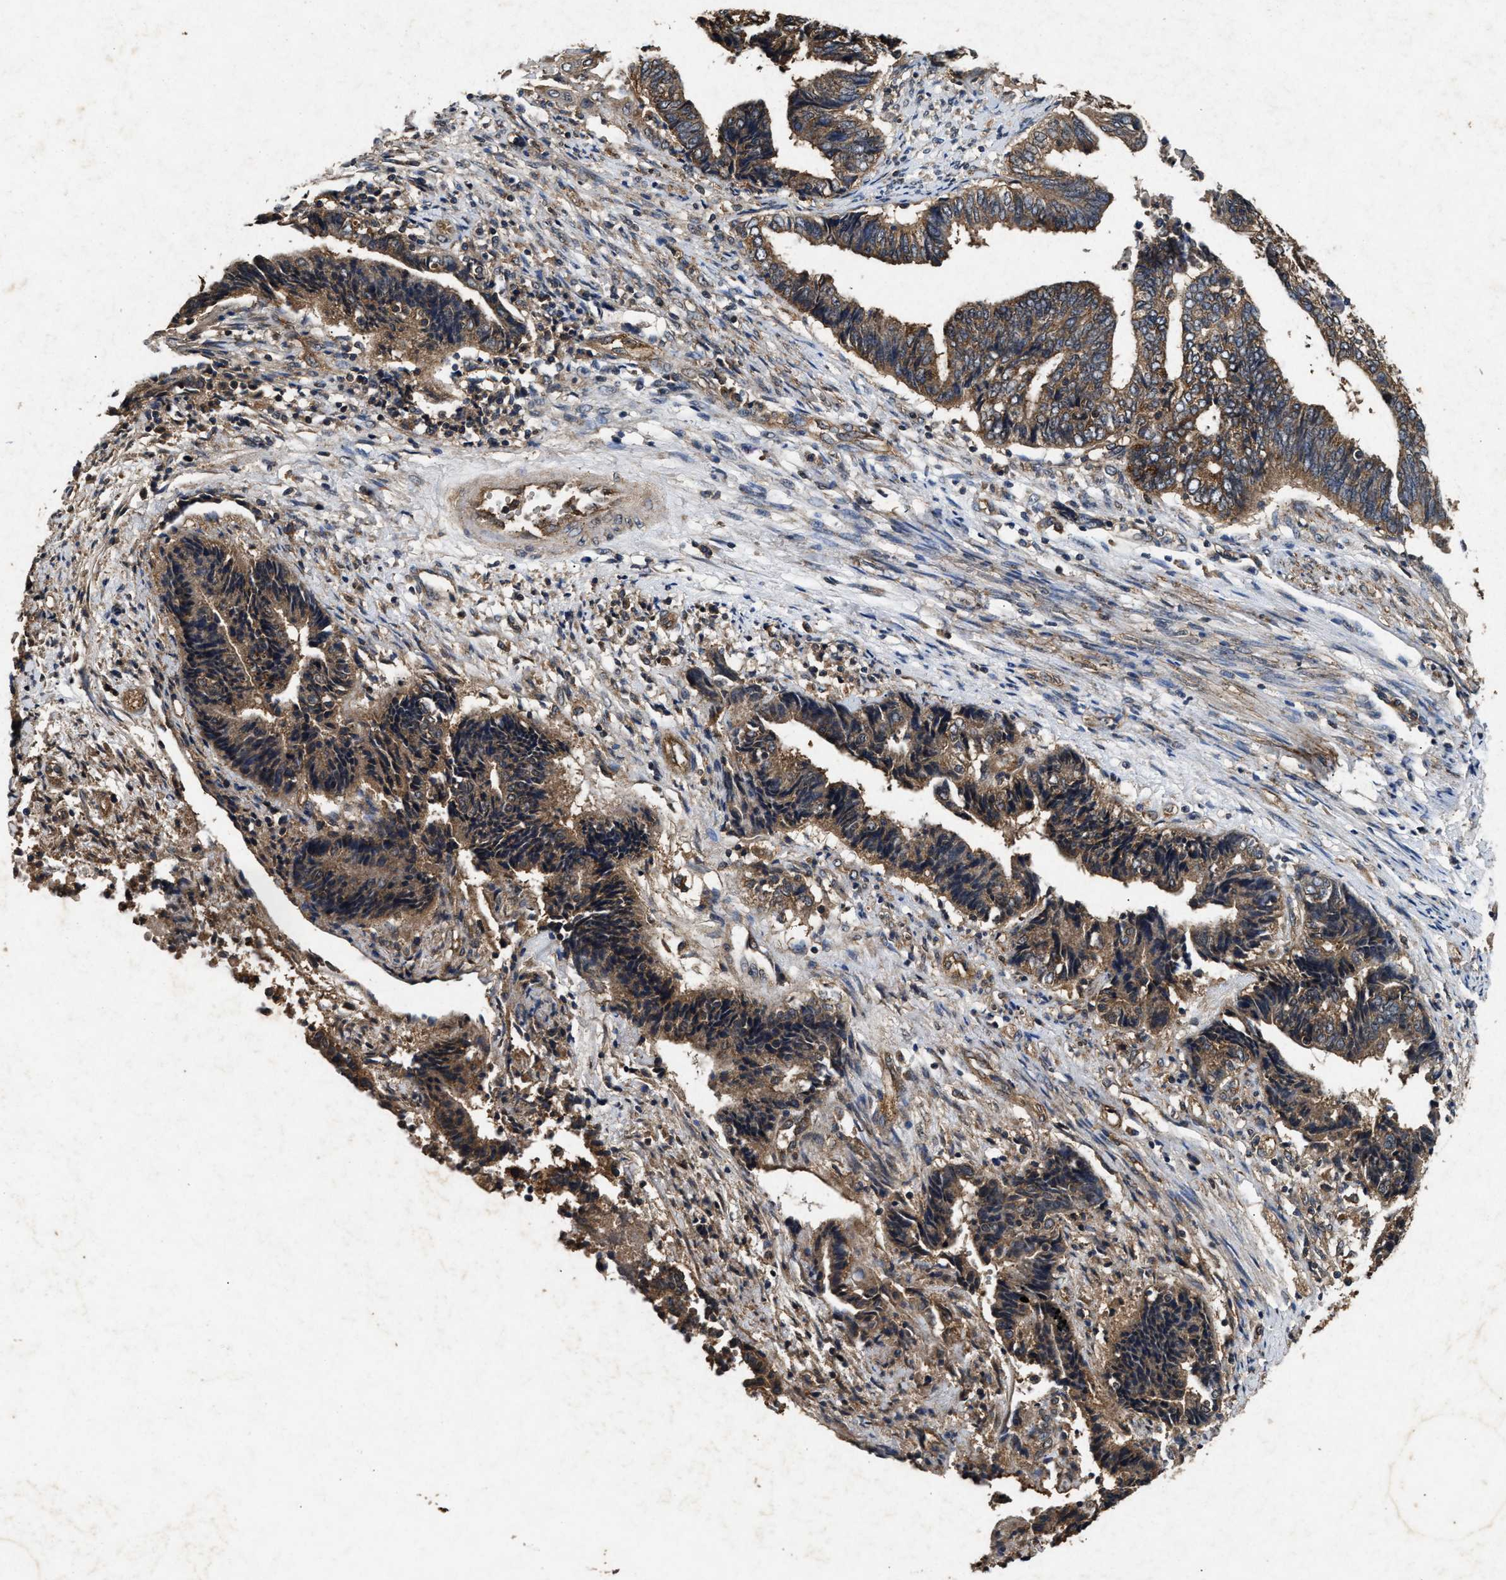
{"staining": {"intensity": "moderate", "quantity": ">75%", "location": "cytoplasmic/membranous"}, "tissue": "endometrial cancer", "cell_type": "Tumor cells", "image_type": "cancer", "snomed": [{"axis": "morphology", "description": "Adenocarcinoma, NOS"}, {"axis": "topography", "description": "Uterus"}, {"axis": "topography", "description": "Endometrium"}], "caption": "This is a micrograph of IHC staining of endometrial adenocarcinoma, which shows moderate positivity in the cytoplasmic/membranous of tumor cells.", "gene": "PDAP1", "patient": {"sex": "female", "age": 70}}